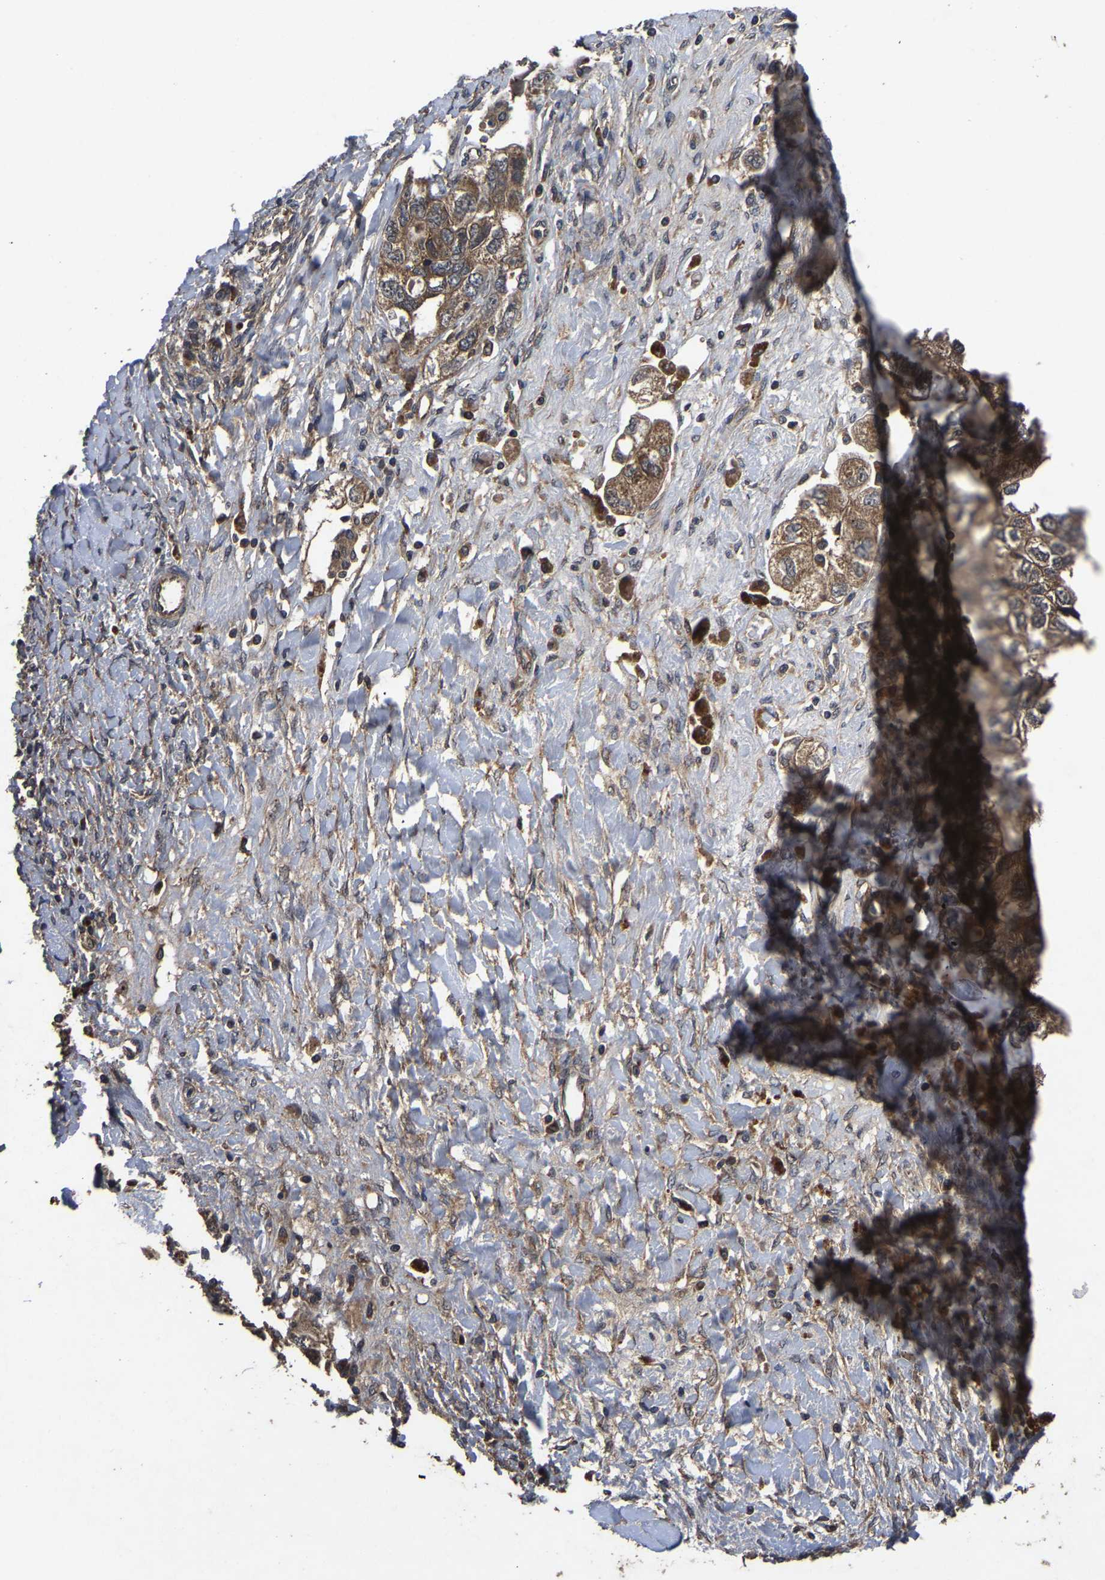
{"staining": {"intensity": "moderate", "quantity": ">75%", "location": "cytoplasmic/membranous"}, "tissue": "ovarian cancer", "cell_type": "Tumor cells", "image_type": "cancer", "snomed": [{"axis": "morphology", "description": "Carcinoma, NOS"}, {"axis": "morphology", "description": "Cystadenocarcinoma, serous, NOS"}, {"axis": "topography", "description": "Ovary"}], "caption": "Immunohistochemistry (IHC) image of serous cystadenocarcinoma (ovarian) stained for a protein (brown), which displays medium levels of moderate cytoplasmic/membranous staining in about >75% of tumor cells.", "gene": "CRYZL1", "patient": {"sex": "female", "age": 69}}